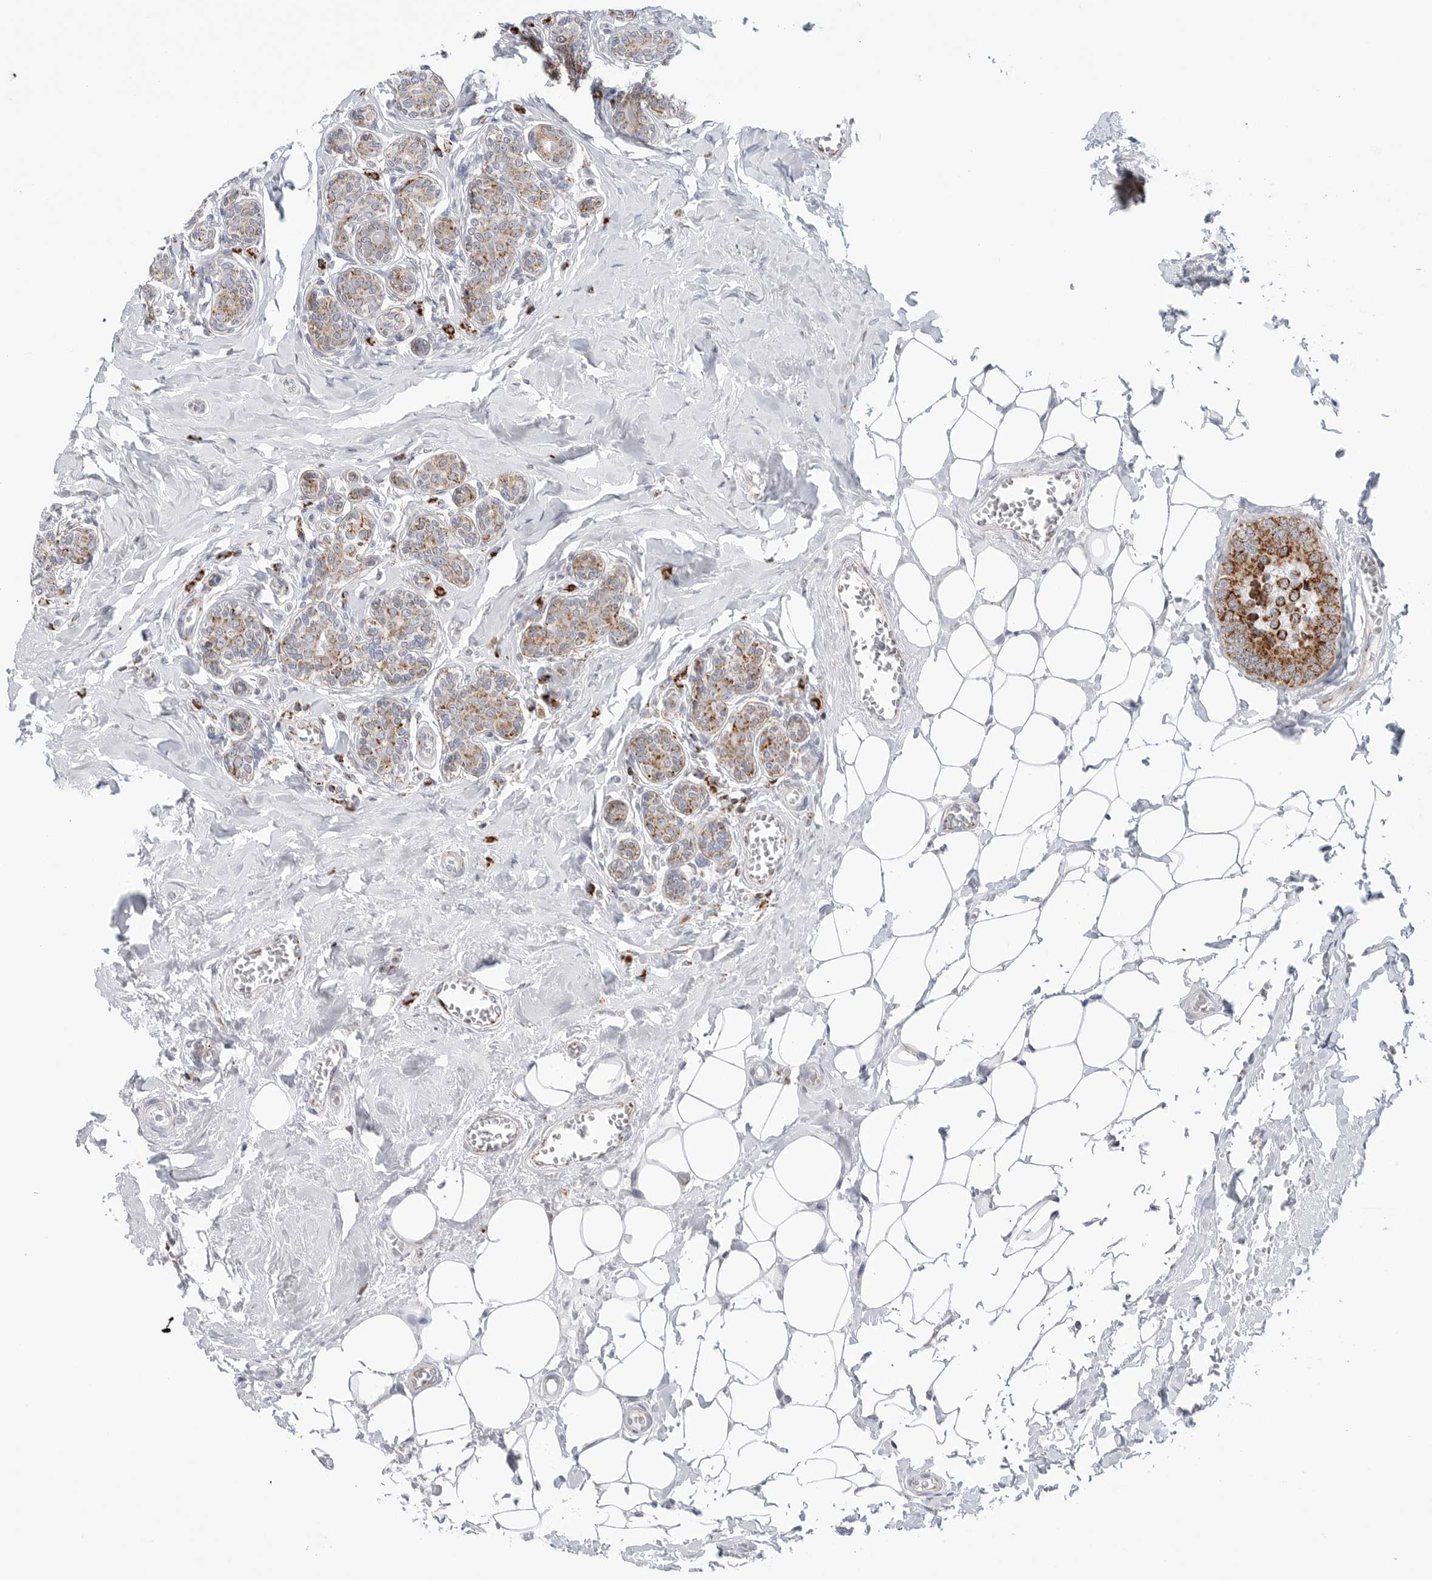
{"staining": {"intensity": "moderate", "quantity": ">75%", "location": "cytoplasmic/membranous"}, "tissue": "breast cancer", "cell_type": "Tumor cells", "image_type": "cancer", "snomed": [{"axis": "morphology", "description": "Normal tissue, NOS"}, {"axis": "morphology", "description": "Duct carcinoma"}, {"axis": "topography", "description": "Breast"}], "caption": "This photomicrograph exhibits breast cancer stained with immunohistochemistry to label a protein in brown. The cytoplasmic/membranous of tumor cells show moderate positivity for the protein. Nuclei are counter-stained blue.", "gene": "ATP5IF1", "patient": {"sex": "female", "age": 43}}